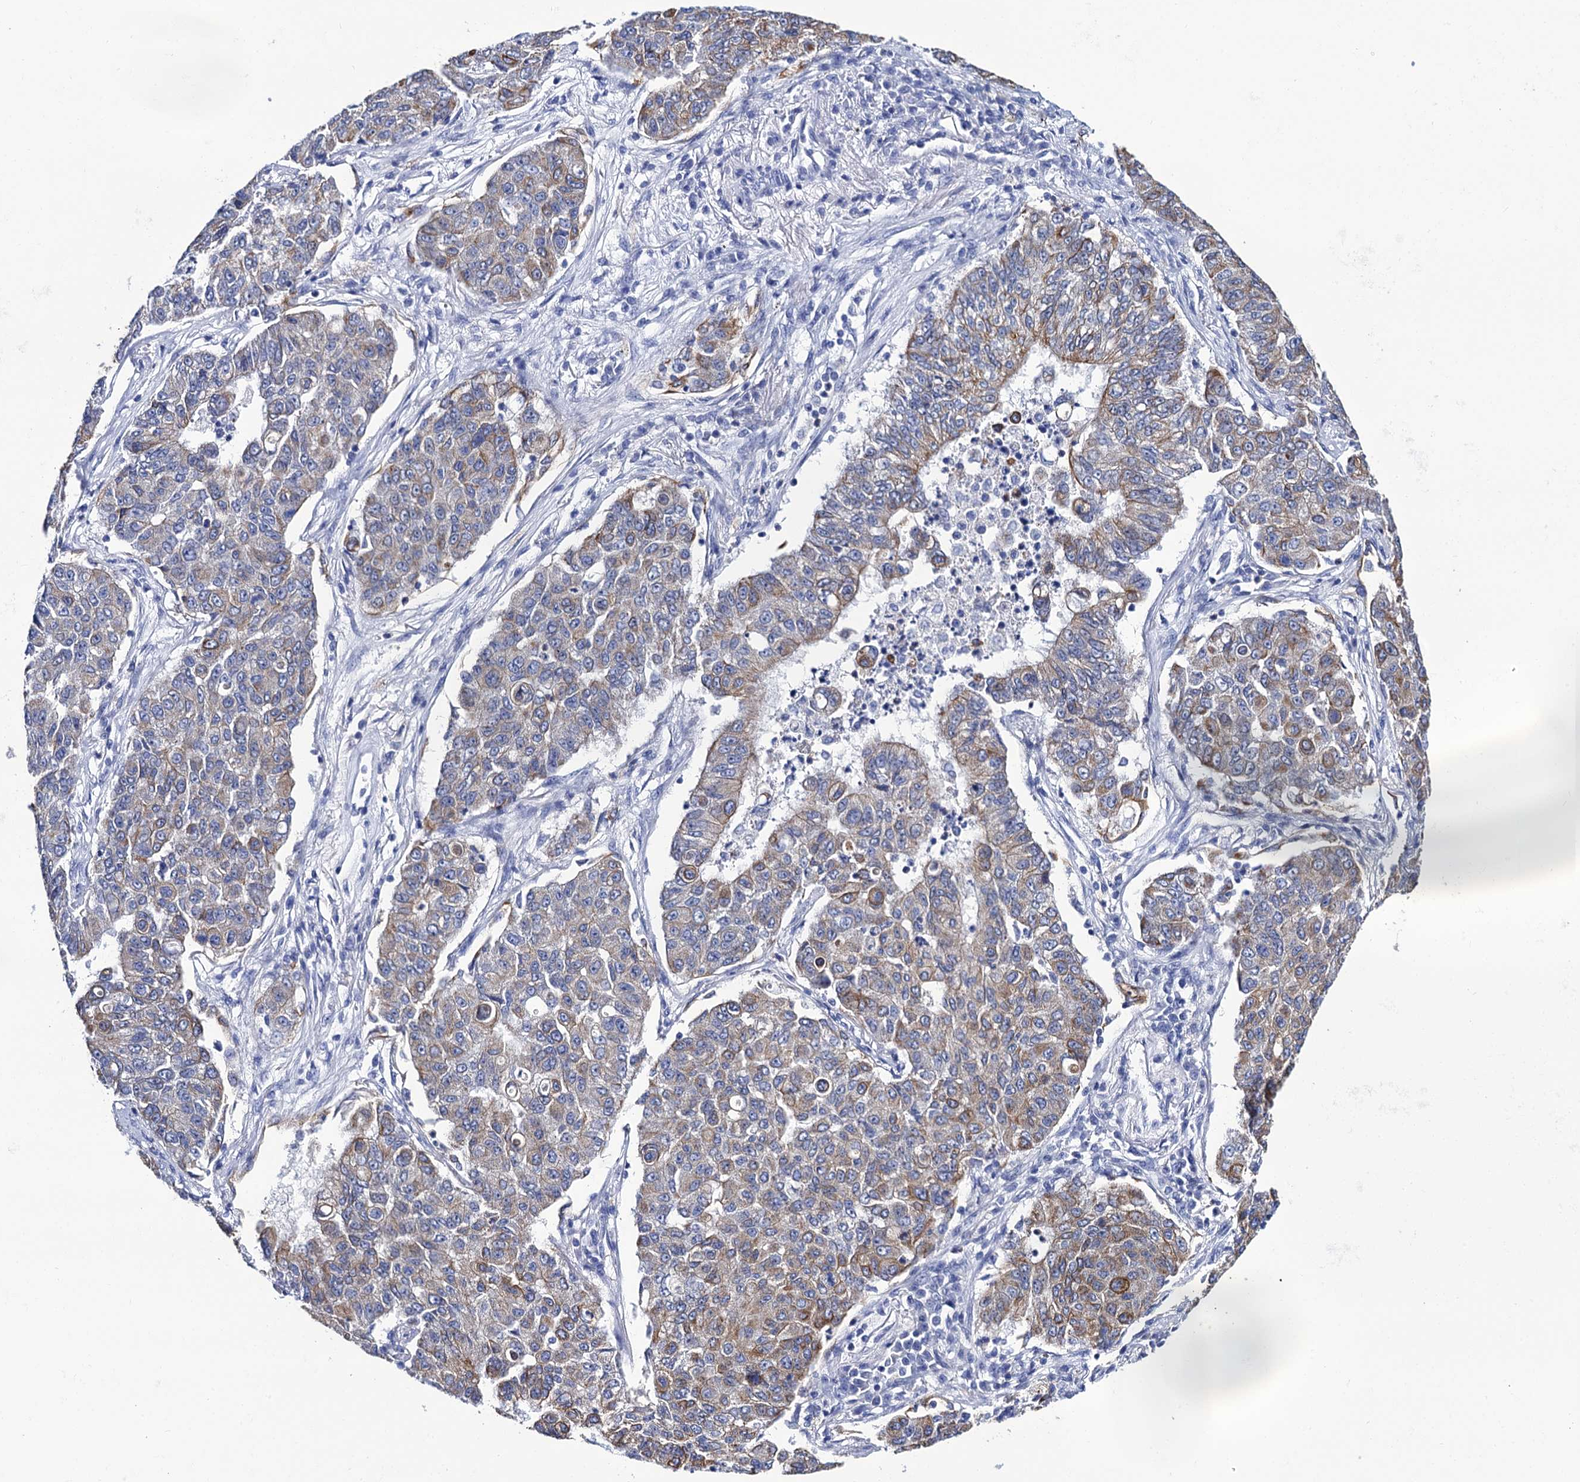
{"staining": {"intensity": "moderate", "quantity": "<25%", "location": "cytoplasmic/membranous"}, "tissue": "lung cancer", "cell_type": "Tumor cells", "image_type": "cancer", "snomed": [{"axis": "morphology", "description": "Squamous cell carcinoma, NOS"}, {"axis": "topography", "description": "Lung"}], "caption": "A high-resolution photomicrograph shows IHC staining of lung cancer (squamous cell carcinoma), which demonstrates moderate cytoplasmic/membranous staining in about <25% of tumor cells.", "gene": "RAB3IP", "patient": {"sex": "male", "age": 74}}